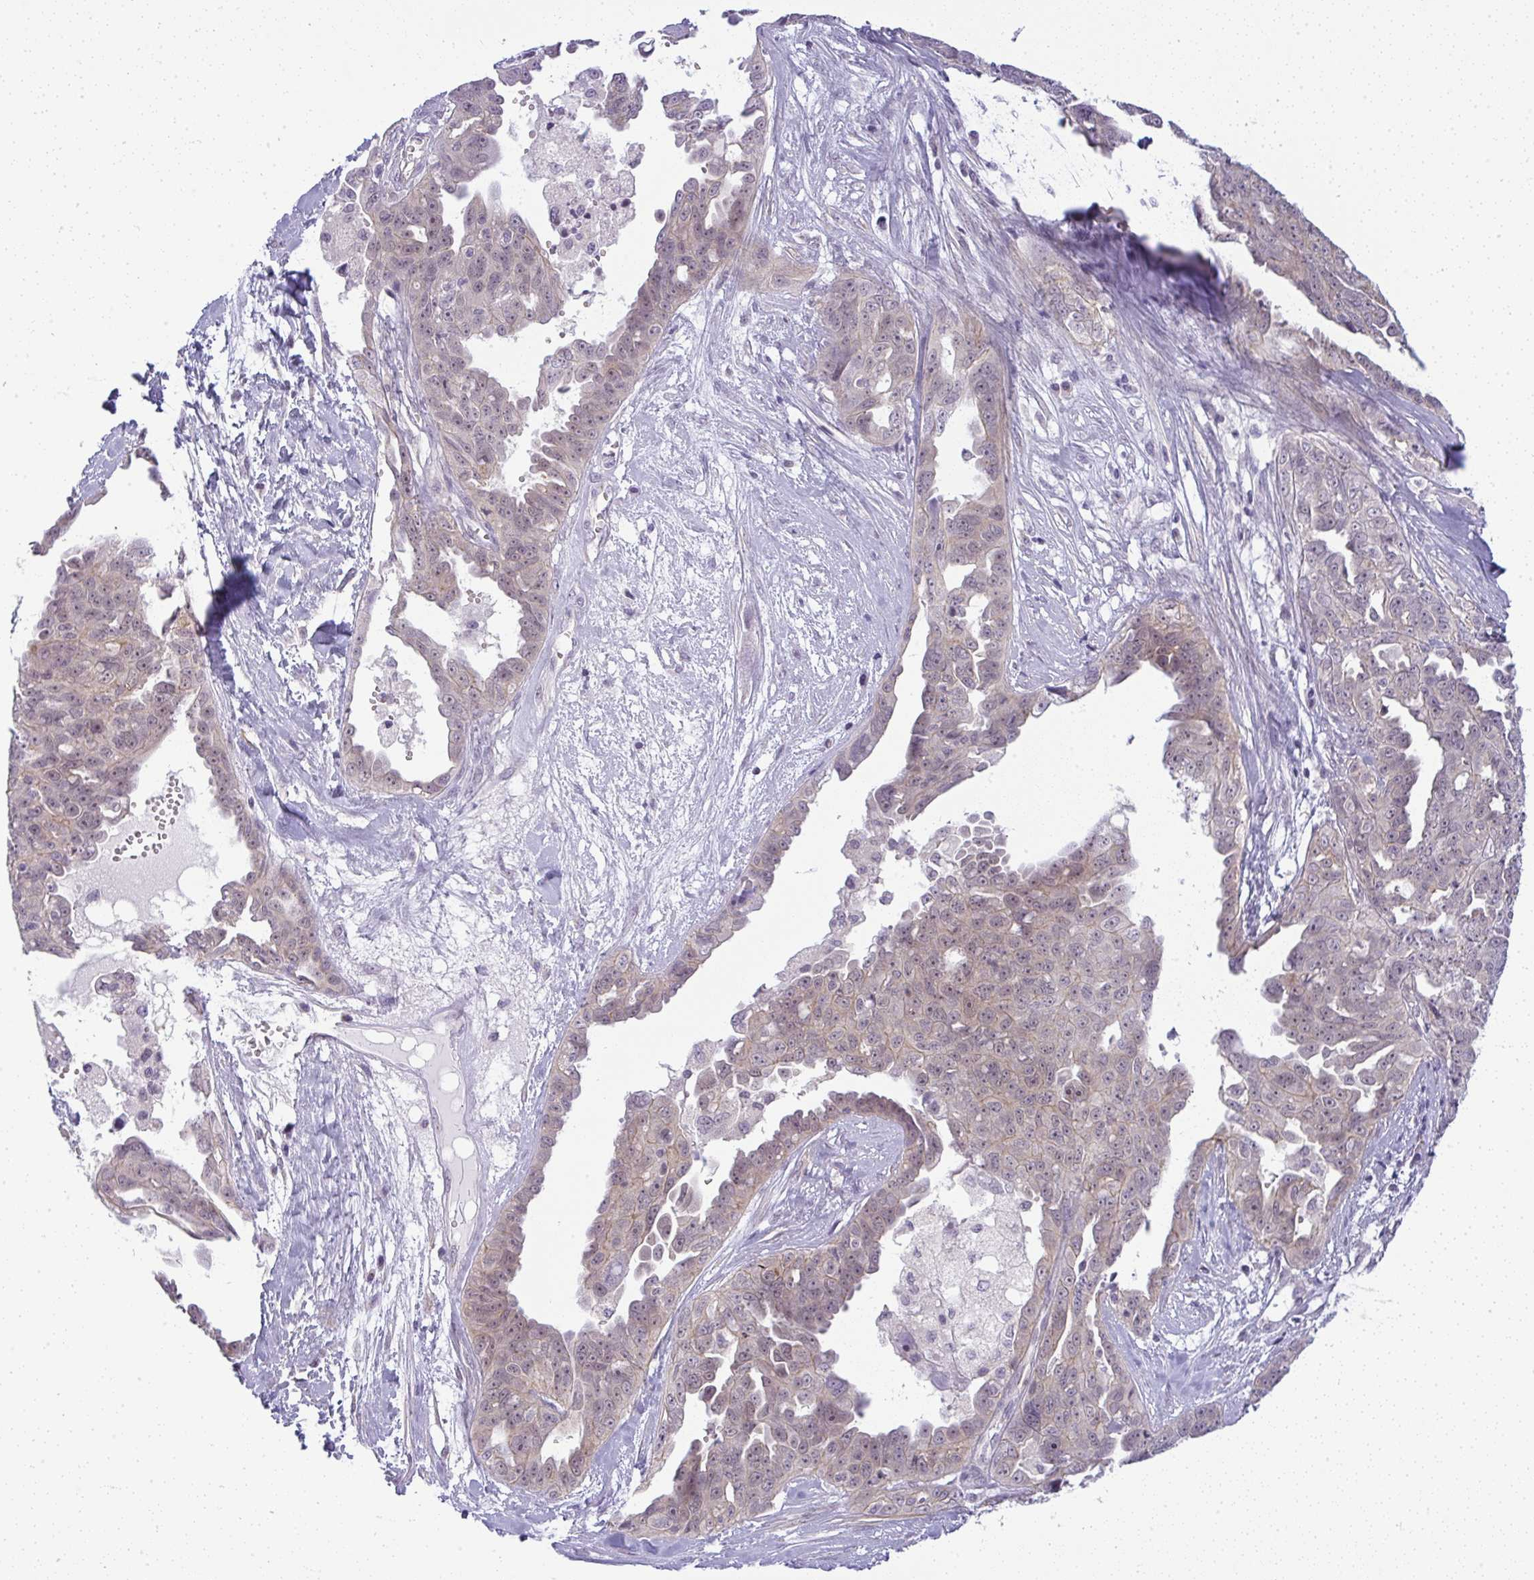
{"staining": {"intensity": "weak", "quantity": "25%-75%", "location": "cytoplasmic/membranous"}, "tissue": "ovarian cancer", "cell_type": "Tumor cells", "image_type": "cancer", "snomed": [{"axis": "morphology", "description": "Carcinoma, endometroid"}, {"axis": "topography", "description": "Ovary"}], "caption": "Immunohistochemistry histopathology image of human endometroid carcinoma (ovarian) stained for a protein (brown), which demonstrates low levels of weak cytoplasmic/membranous staining in approximately 25%-75% of tumor cells.", "gene": "DZIP1", "patient": {"sex": "female", "age": 70}}